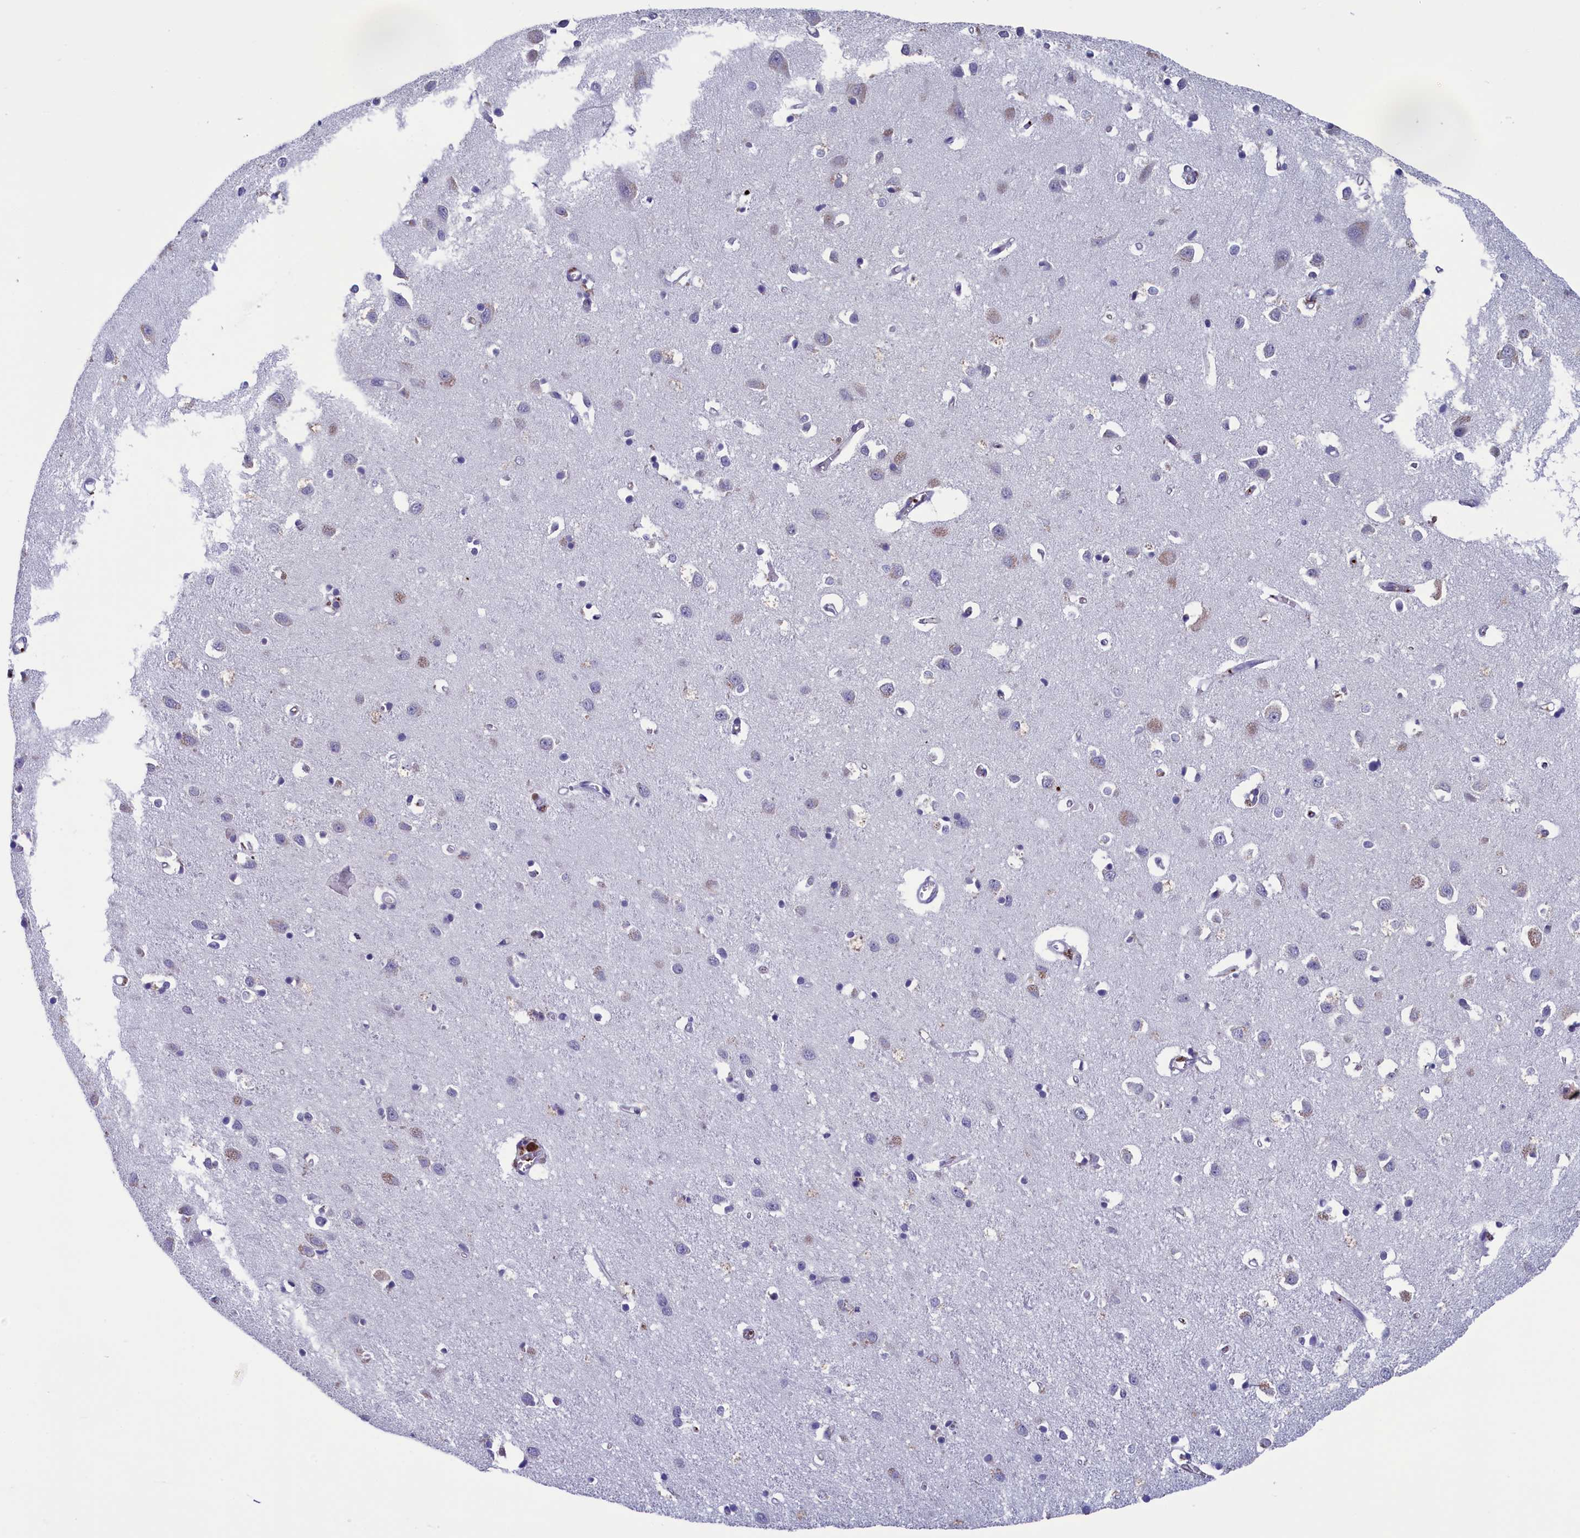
{"staining": {"intensity": "negative", "quantity": "none", "location": "none"}, "tissue": "cerebral cortex", "cell_type": "Endothelial cells", "image_type": "normal", "snomed": [{"axis": "morphology", "description": "Normal tissue, NOS"}, {"axis": "topography", "description": "Cerebral cortex"}], "caption": "IHC of unremarkable human cerebral cortex reveals no expression in endothelial cells.", "gene": "AIFM2", "patient": {"sex": "female", "age": 64}}